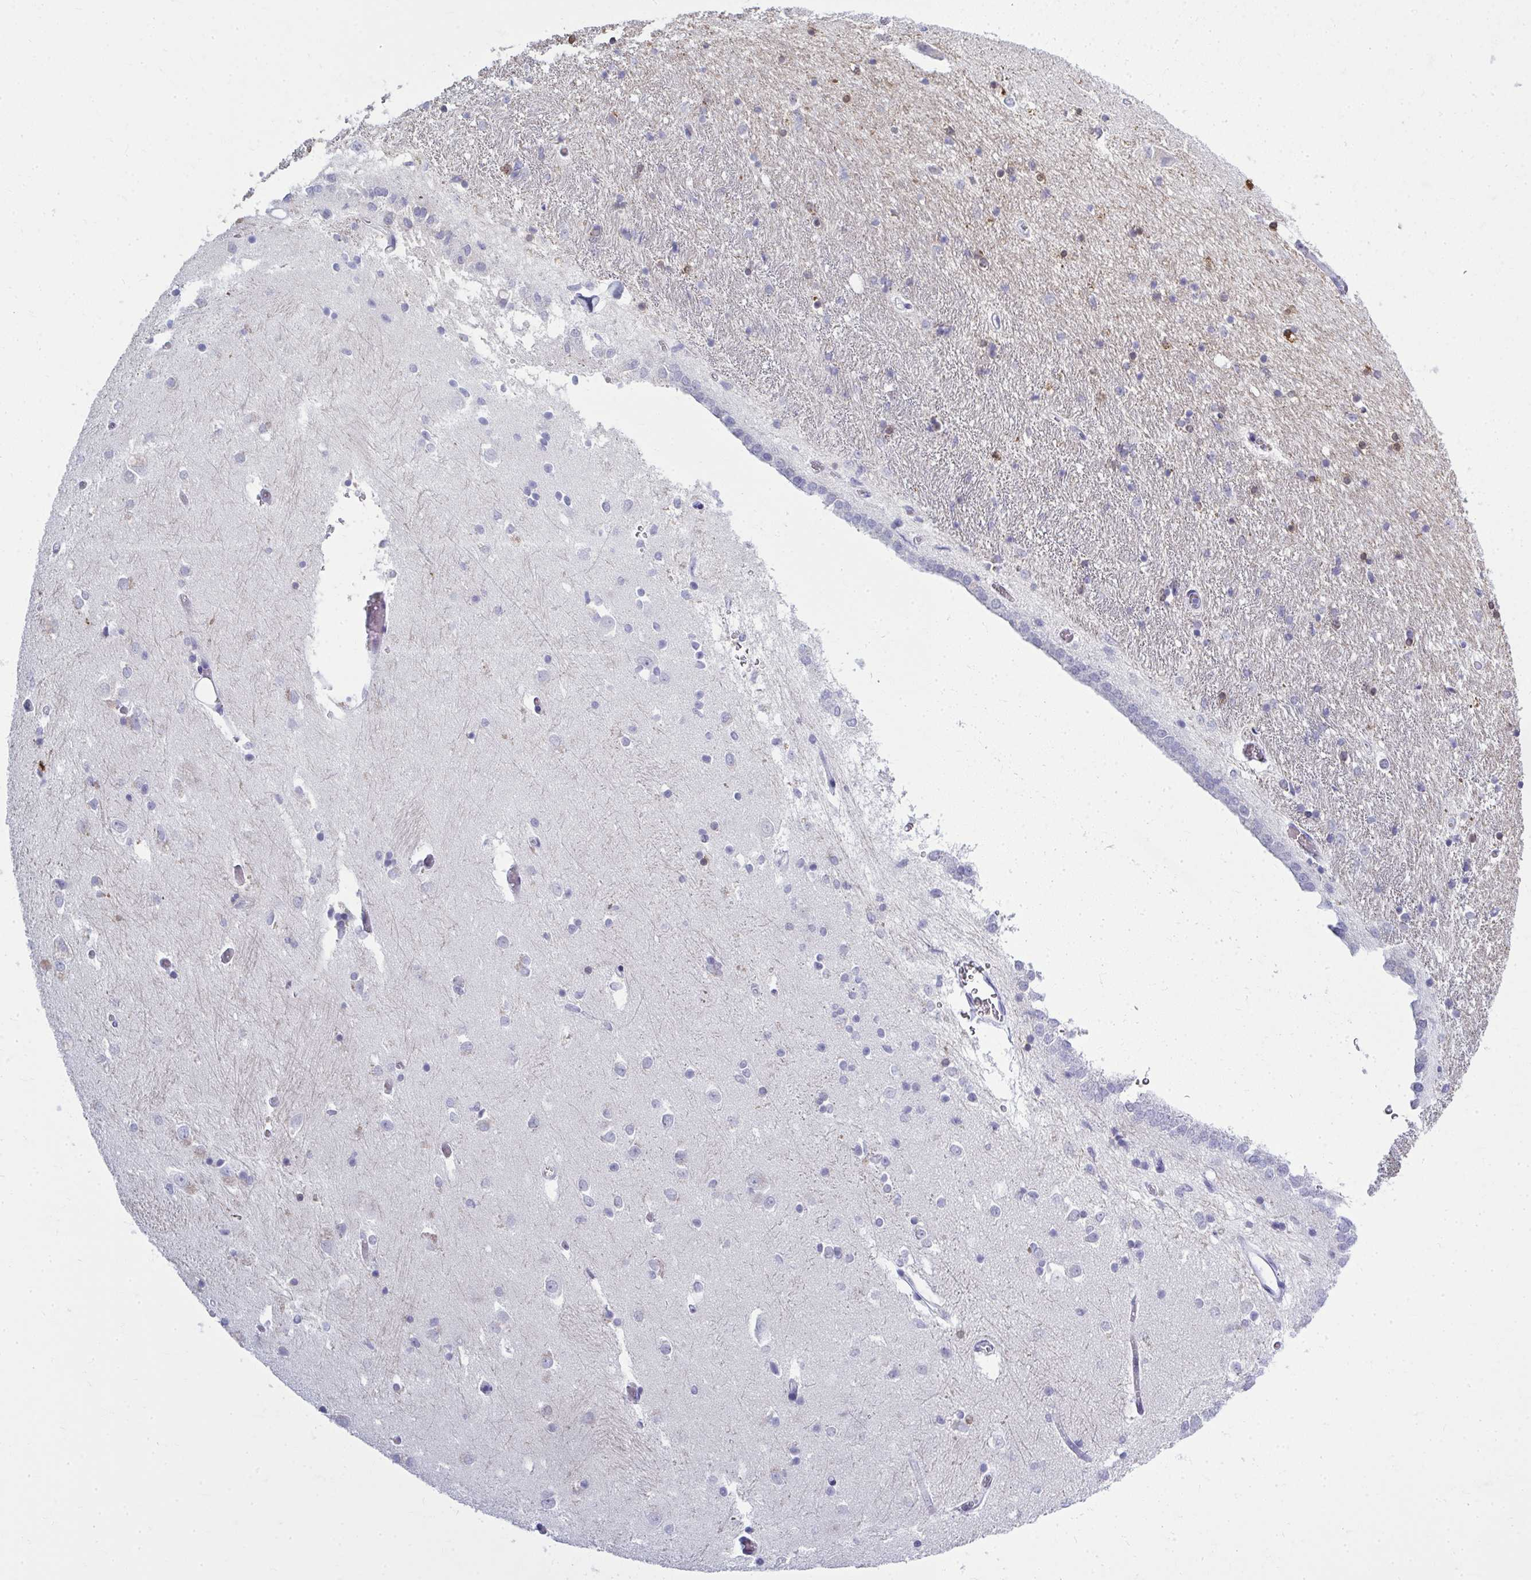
{"staining": {"intensity": "strong", "quantity": "<25%", "location": "cytoplasmic/membranous"}, "tissue": "caudate", "cell_type": "Glial cells", "image_type": "normal", "snomed": [{"axis": "morphology", "description": "Normal tissue, NOS"}, {"axis": "topography", "description": "Lateral ventricle wall"}, {"axis": "topography", "description": "Hippocampus"}], "caption": "Caudate stained with immunohistochemistry reveals strong cytoplasmic/membranous positivity in approximately <25% of glial cells.", "gene": "QDPR", "patient": {"sex": "female", "age": 63}}